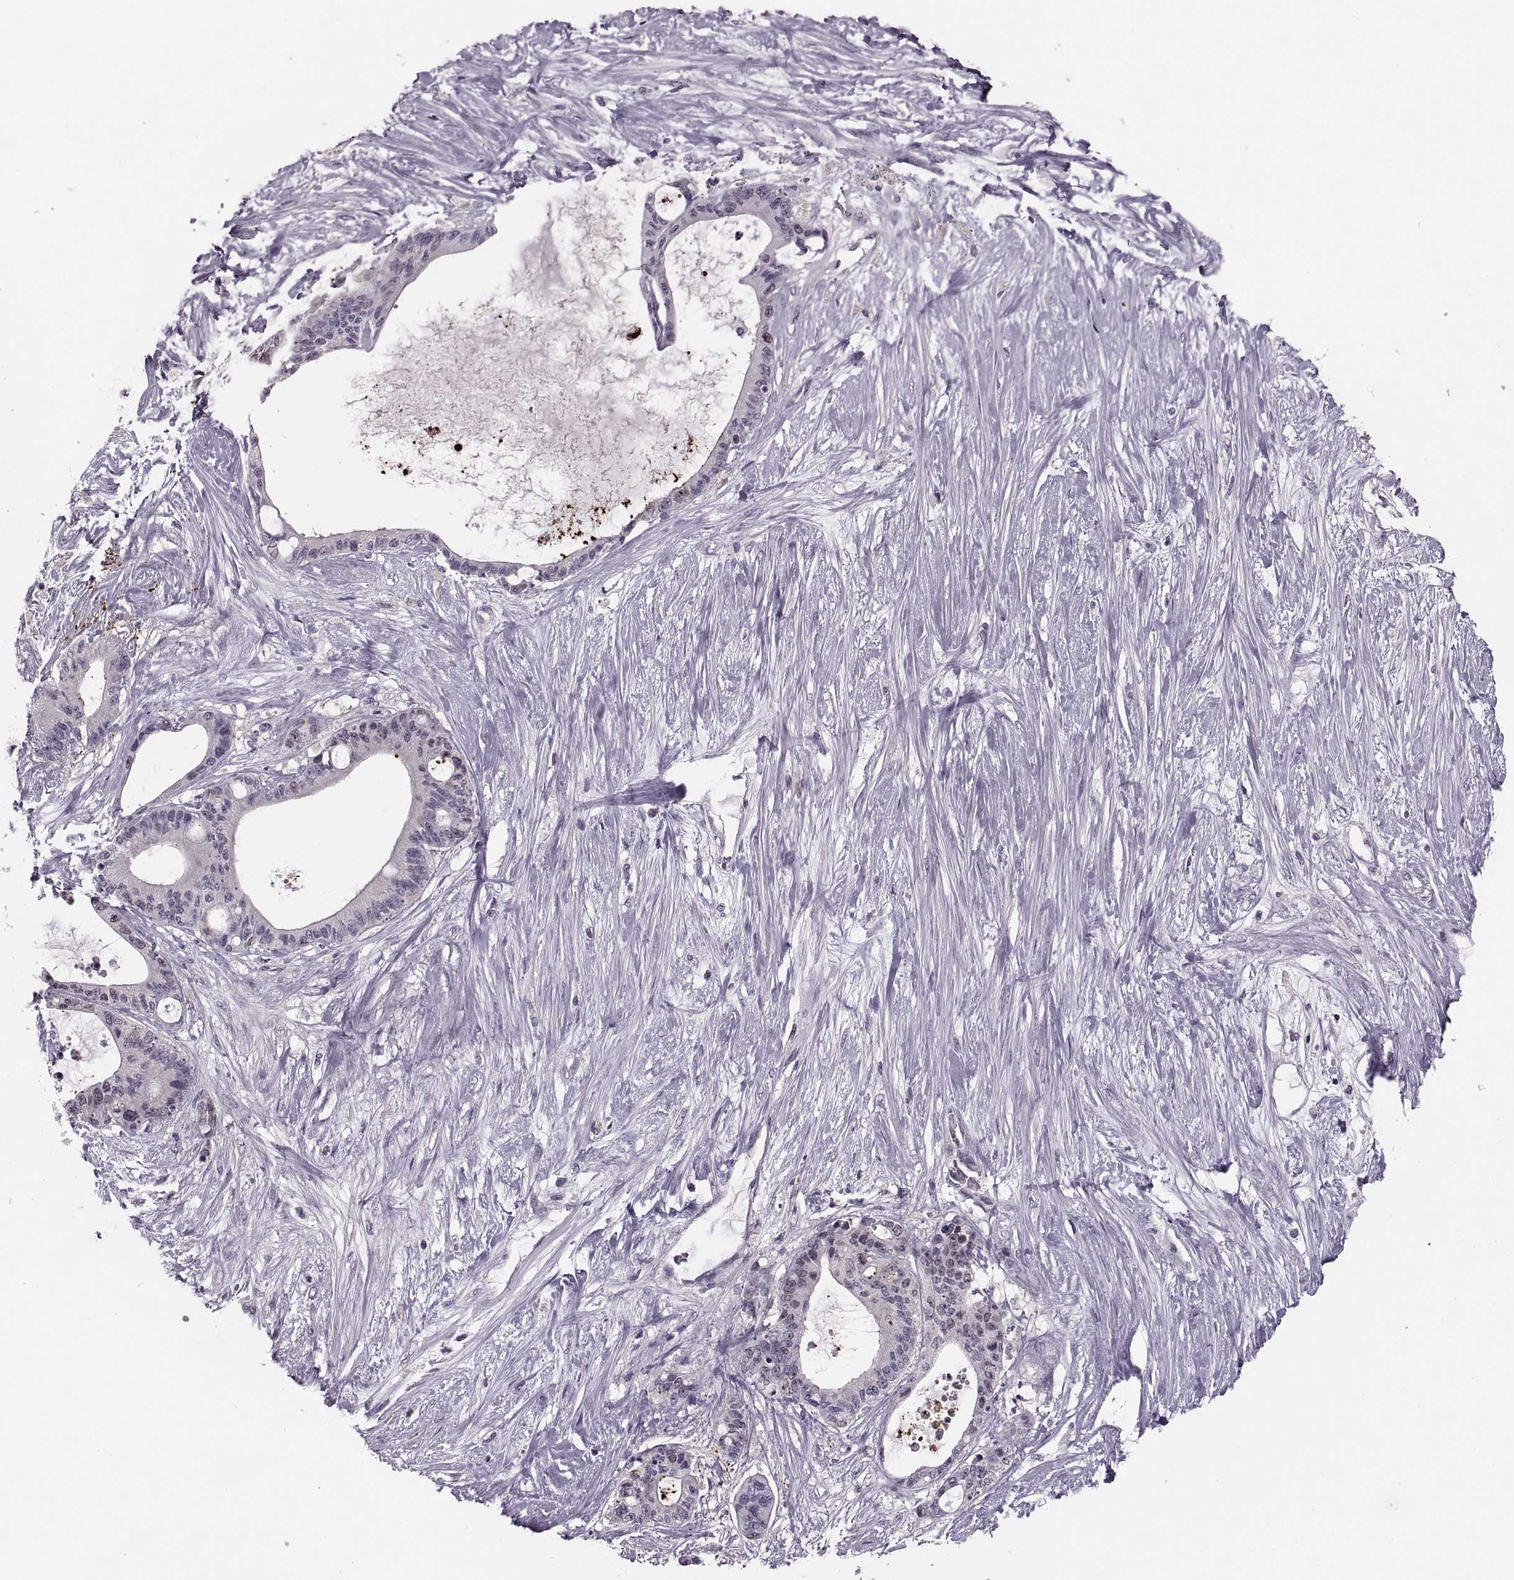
{"staining": {"intensity": "negative", "quantity": "none", "location": "none"}, "tissue": "liver cancer", "cell_type": "Tumor cells", "image_type": "cancer", "snomed": [{"axis": "morphology", "description": "Normal tissue, NOS"}, {"axis": "morphology", "description": "Cholangiocarcinoma"}, {"axis": "topography", "description": "Liver"}, {"axis": "topography", "description": "Peripheral nerve tissue"}], "caption": "Photomicrograph shows no protein positivity in tumor cells of liver cholangiocarcinoma tissue. The staining is performed using DAB brown chromogen with nuclei counter-stained in using hematoxylin.", "gene": "CACNA1F", "patient": {"sex": "female", "age": 73}}